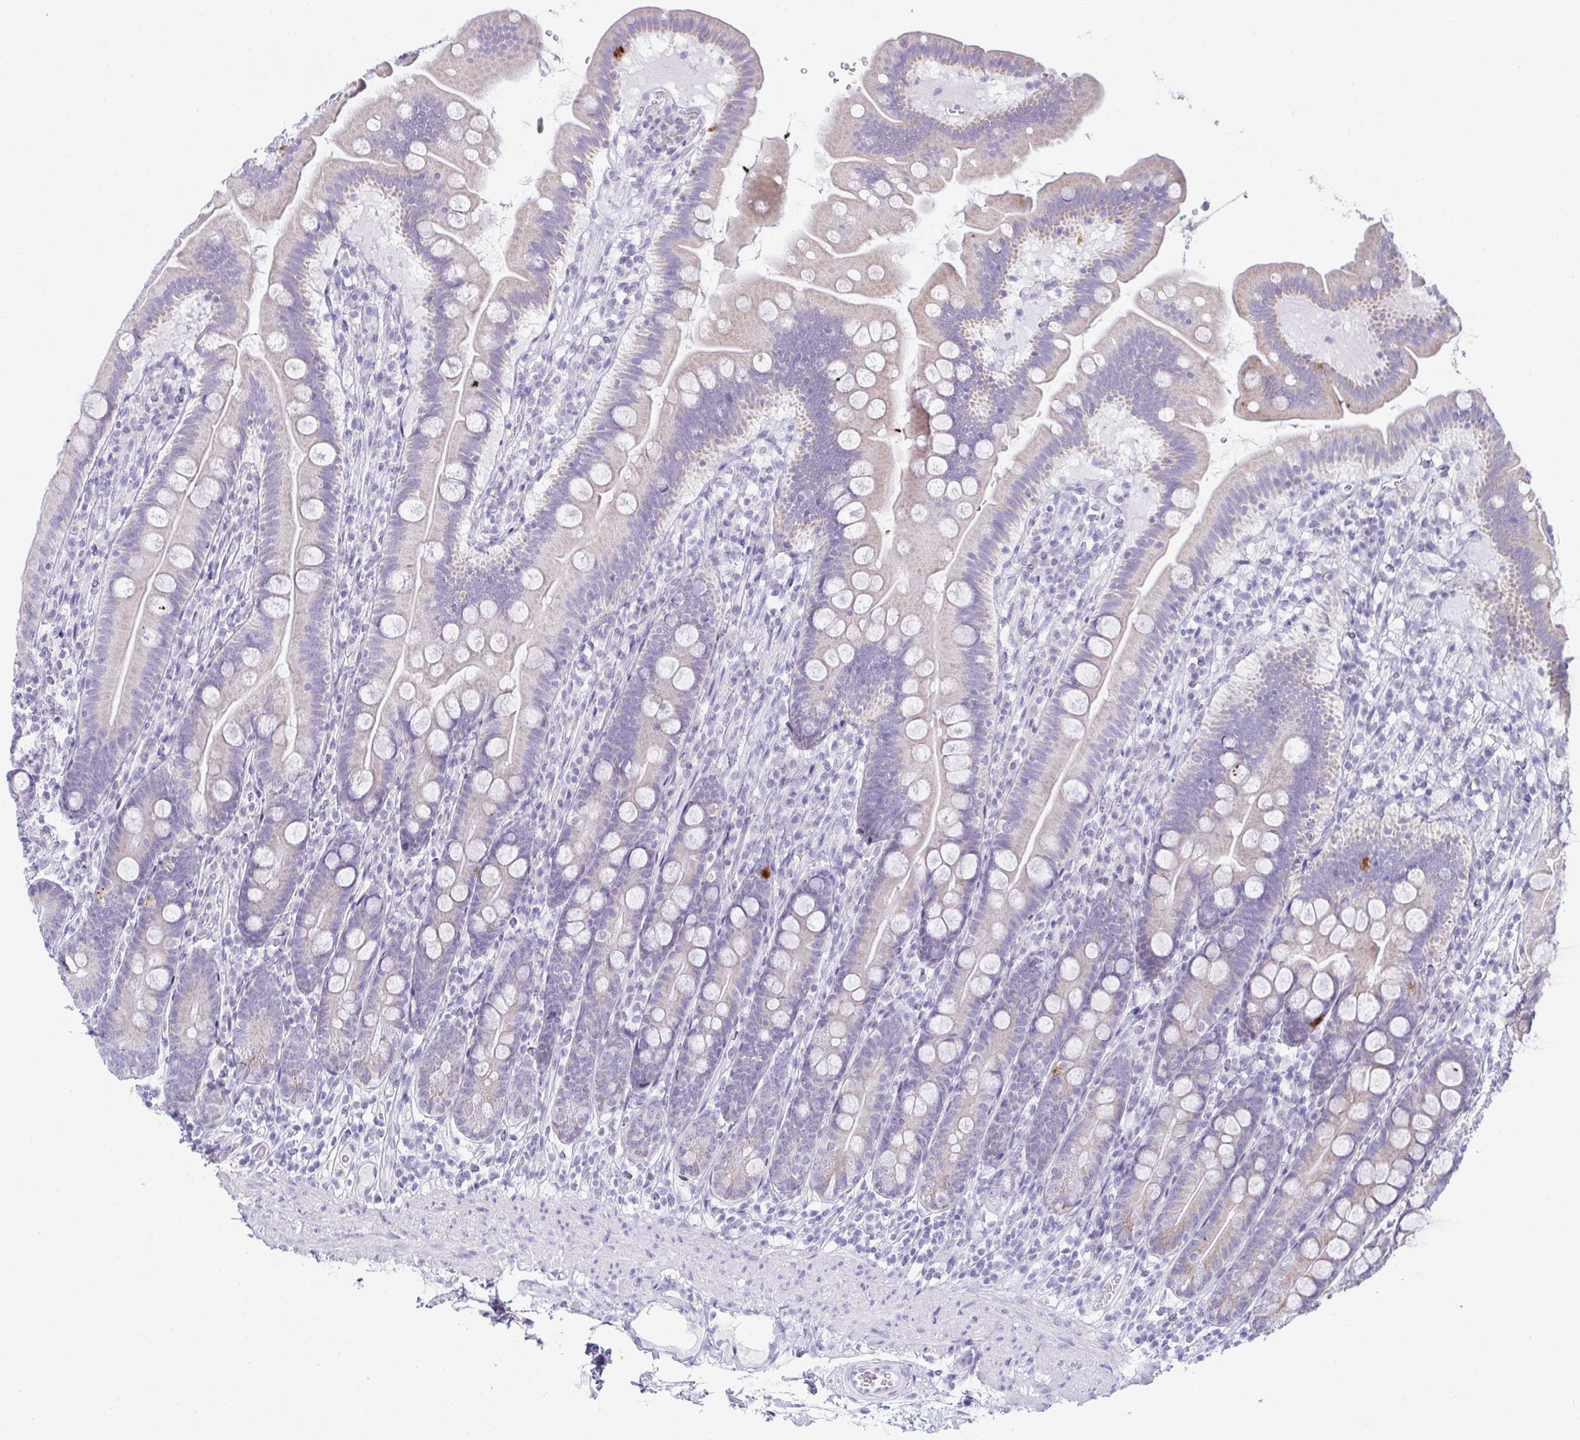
{"staining": {"intensity": "moderate", "quantity": "<25%", "location": "cytoplasmic/membranous"}, "tissue": "duodenum", "cell_type": "Glandular cells", "image_type": "normal", "snomed": [{"axis": "morphology", "description": "Normal tissue, NOS"}, {"axis": "topography", "description": "Duodenum"}], "caption": "Duodenum stained for a protein shows moderate cytoplasmic/membranous positivity in glandular cells. Nuclei are stained in blue.", "gene": "BBS1", "patient": {"sex": "female", "age": 67}}